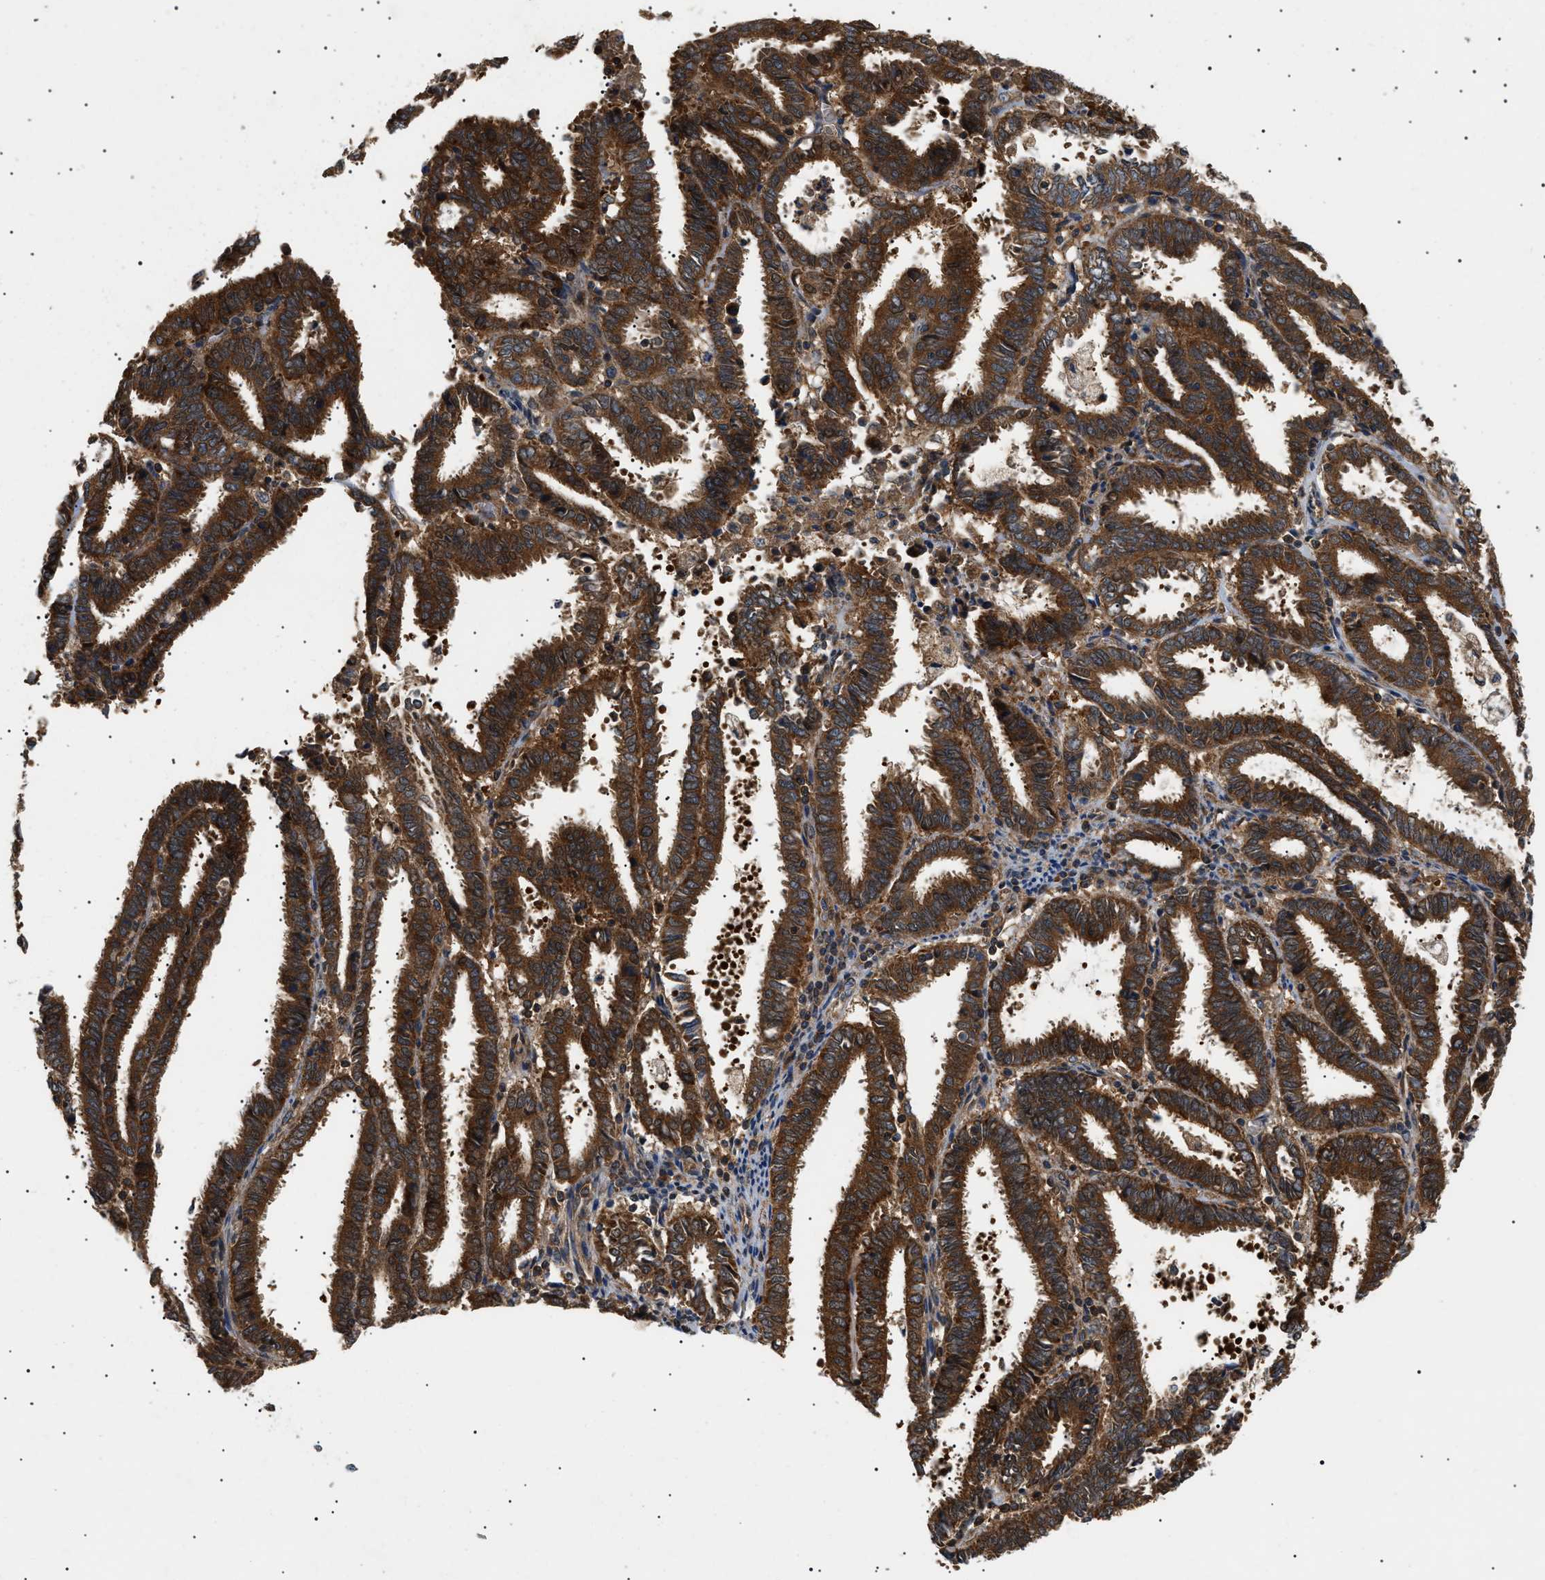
{"staining": {"intensity": "strong", "quantity": ">75%", "location": "cytoplasmic/membranous"}, "tissue": "endometrial cancer", "cell_type": "Tumor cells", "image_type": "cancer", "snomed": [{"axis": "morphology", "description": "Adenocarcinoma, NOS"}, {"axis": "topography", "description": "Uterus"}], "caption": "This is a histology image of immunohistochemistry staining of adenocarcinoma (endometrial), which shows strong positivity in the cytoplasmic/membranous of tumor cells.", "gene": "PPM1B", "patient": {"sex": "female", "age": 83}}